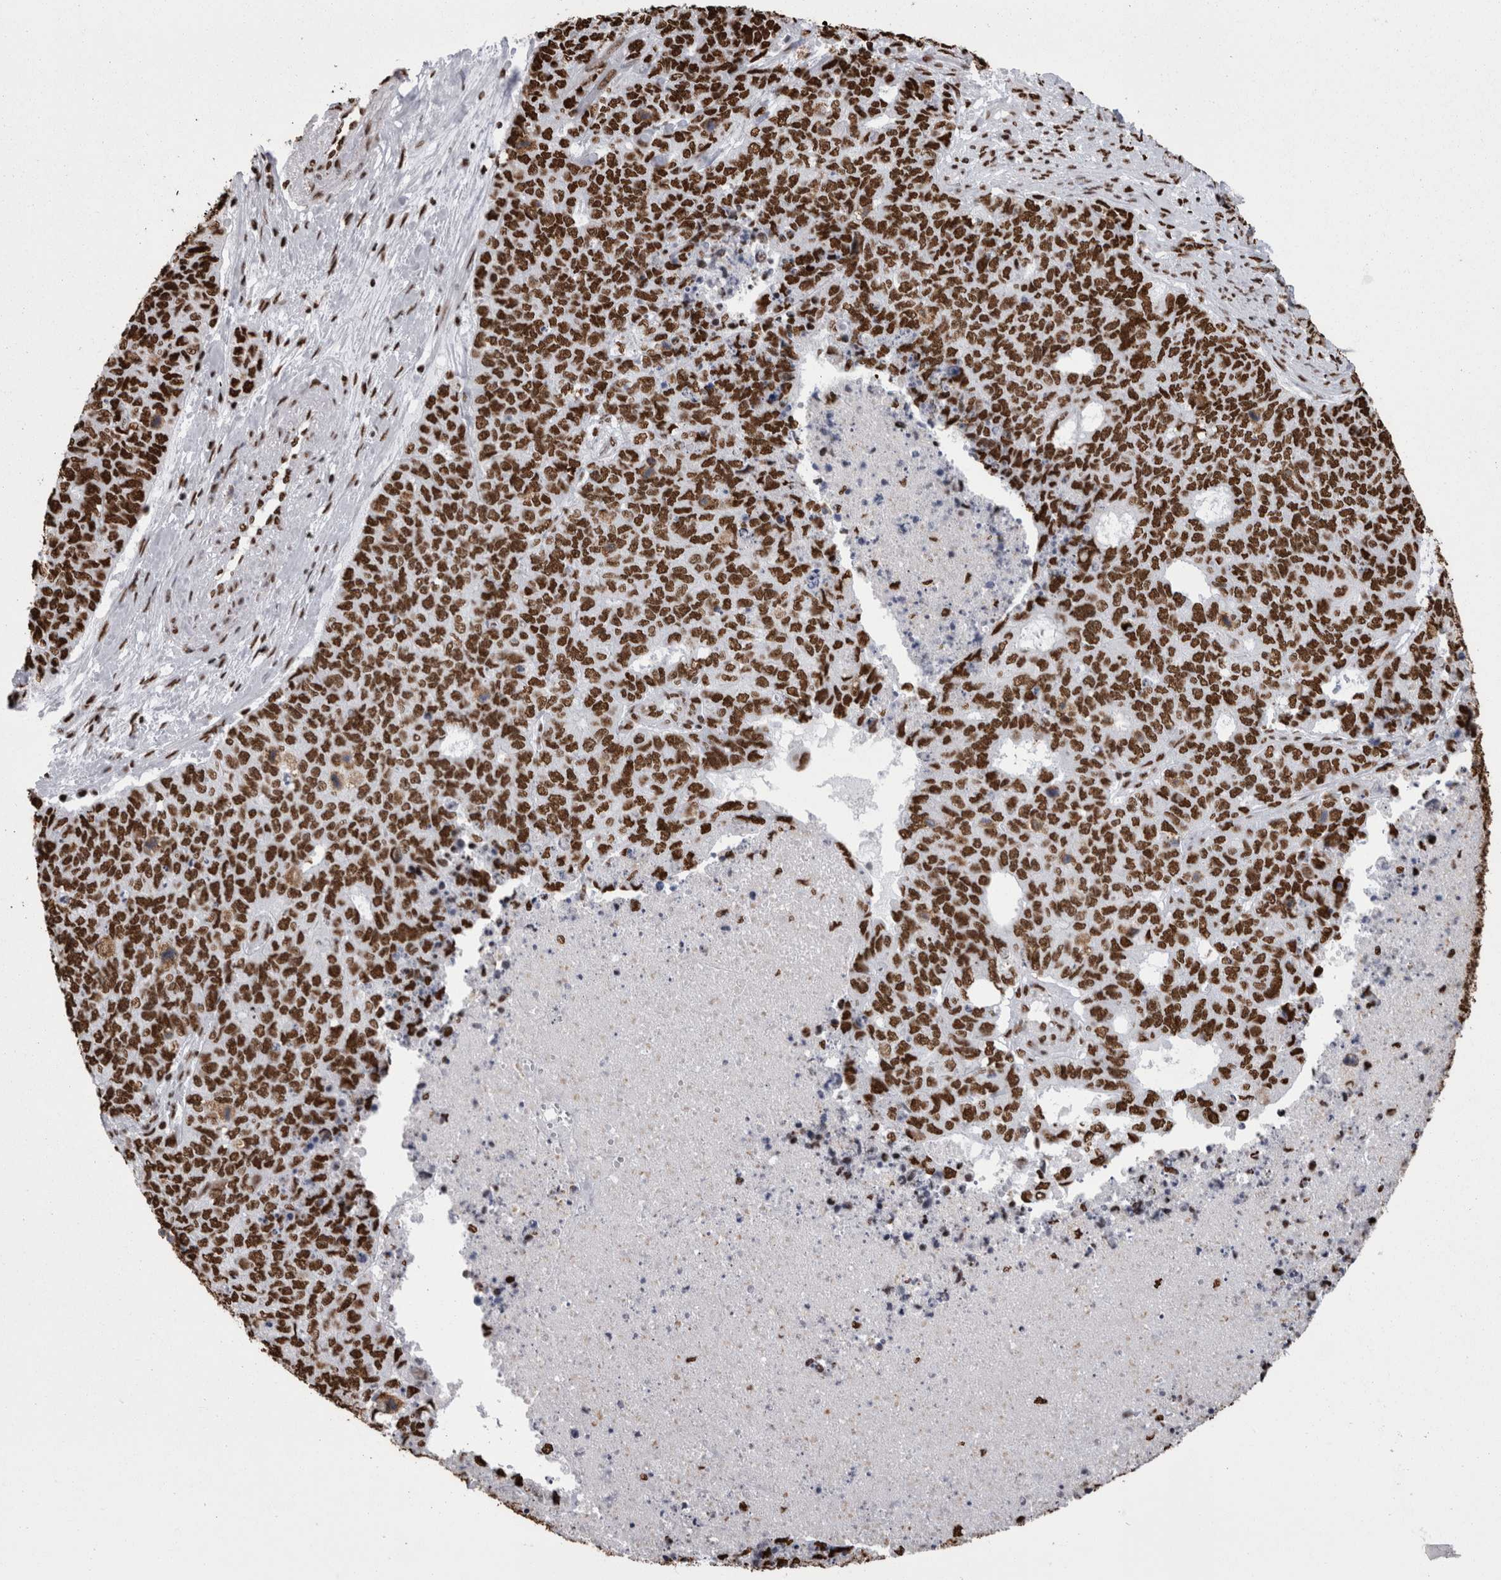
{"staining": {"intensity": "strong", "quantity": ">75%", "location": "nuclear"}, "tissue": "cervical cancer", "cell_type": "Tumor cells", "image_type": "cancer", "snomed": [{"axis": "morphology", "description": "Squamous cell carcinoma, NOS"}, {"axis": "topography", "description": "Cervix"}], "caption": "Immunohistochemical staining of cervical cancer (squamous cell carcinoma) demonstrates high levels of strong nuclear expression in about >75% of tumor cells. Ihc stains the protein in brown and the nuclei are stained blue.", "gene": "HNRNPM", "patient": {"sex": "female", "age": 63}}